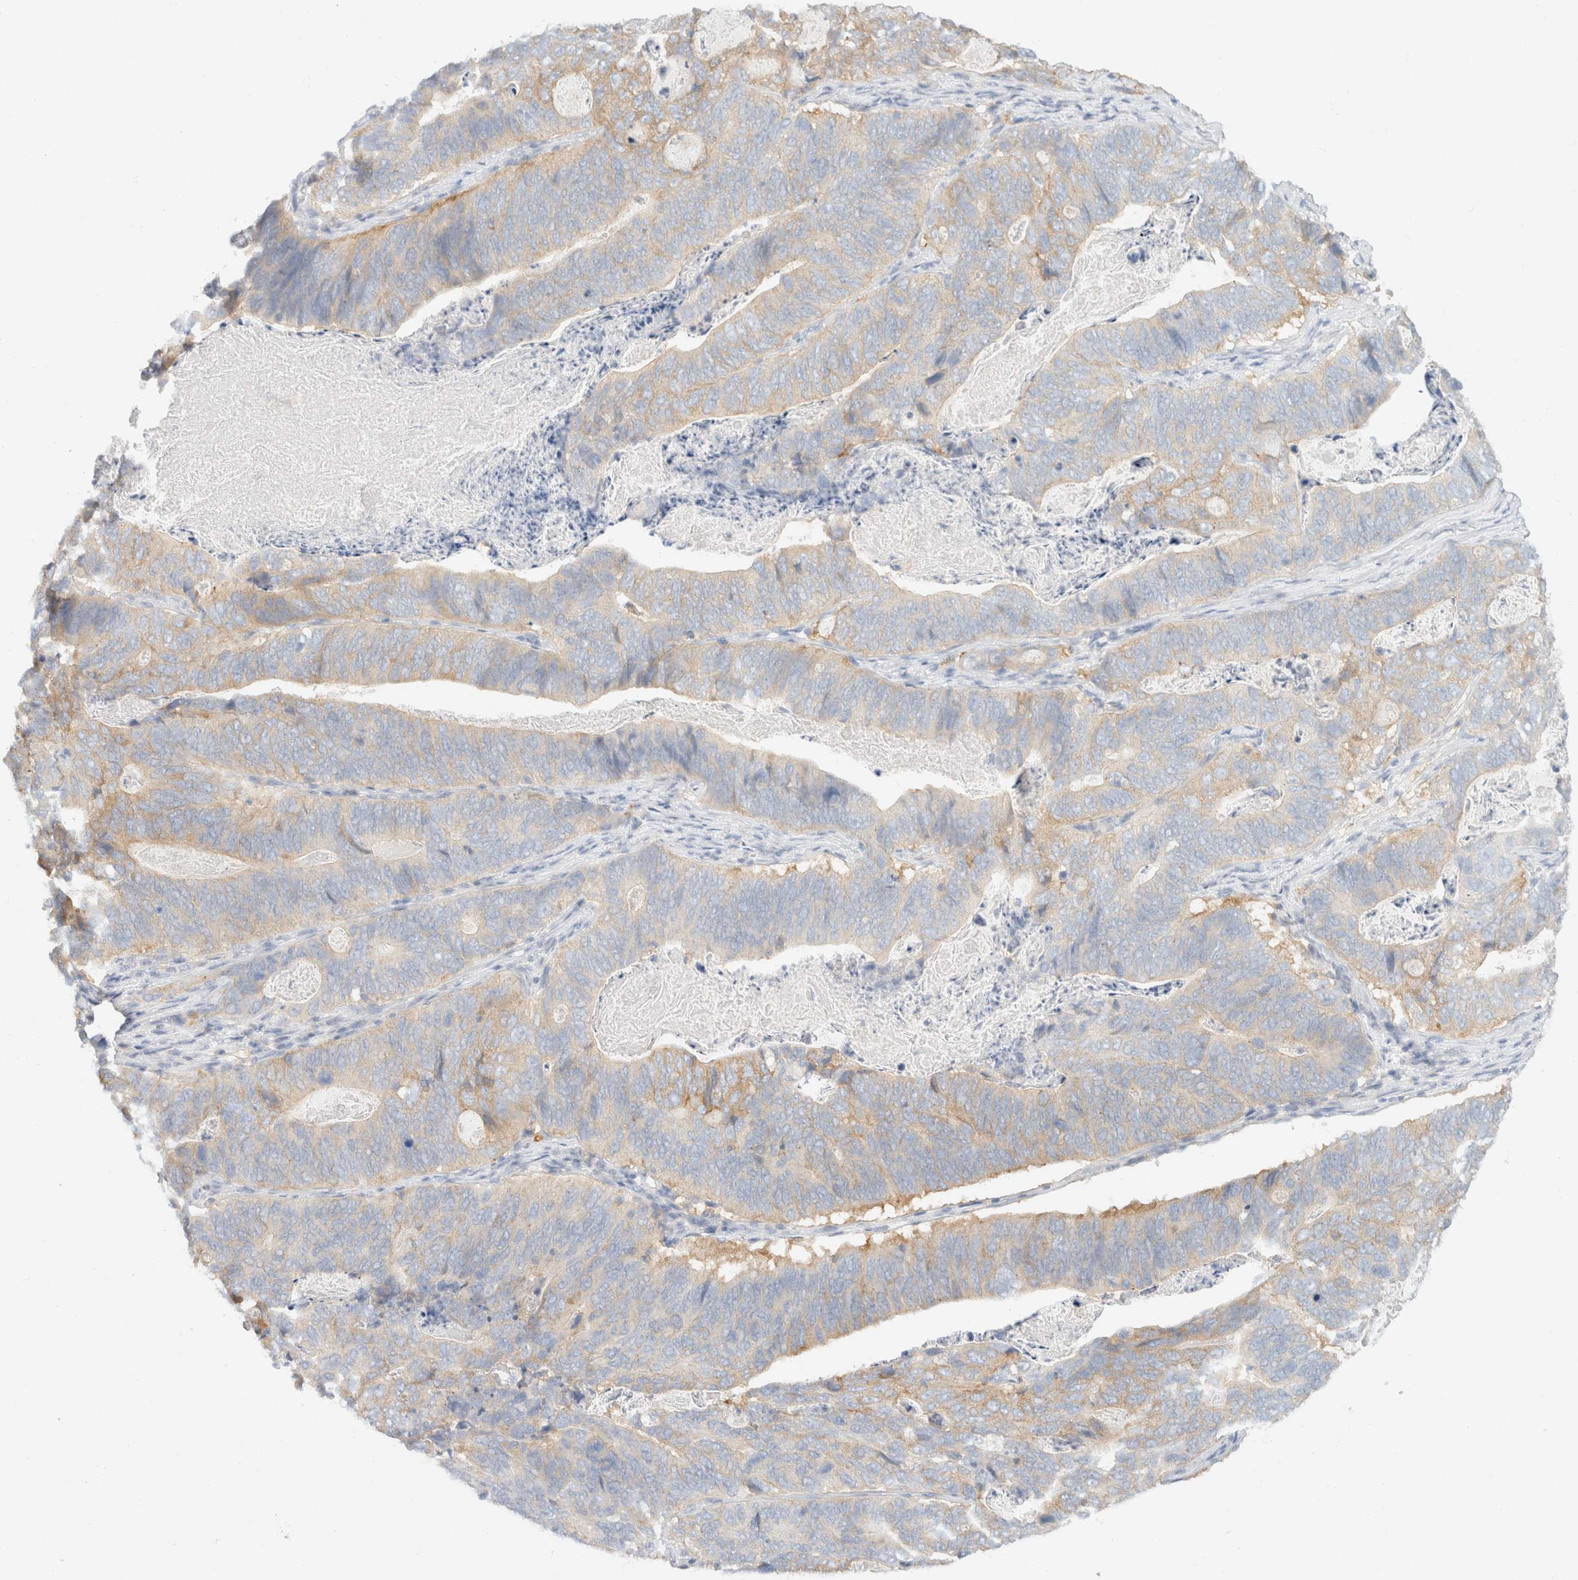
{"staining": {"intensity": "moderate", "quantity": "<25%", "location": "cytoplasmic/membranous"}, "tissue": "stomach cancer", "cell_type": "Tumor cells", "image_type": "cancer", "snomed": [{"axis": "morphology", "description": "Normal tissue, NOS"}, {"axis": "morphology", "description": "Adenocarcinoma, NOS"}, {"axis": "topography", "description": "Stomach"}], "caption": "A histopathology image showing moderate cytoplasmic/membranous staining in about <25% of tumor cells in stomach cancer, as visualized by brown immunohistochemical staining.", "gene": "SH3GLB2", "patient": {"sex": "female", "age": 89}}